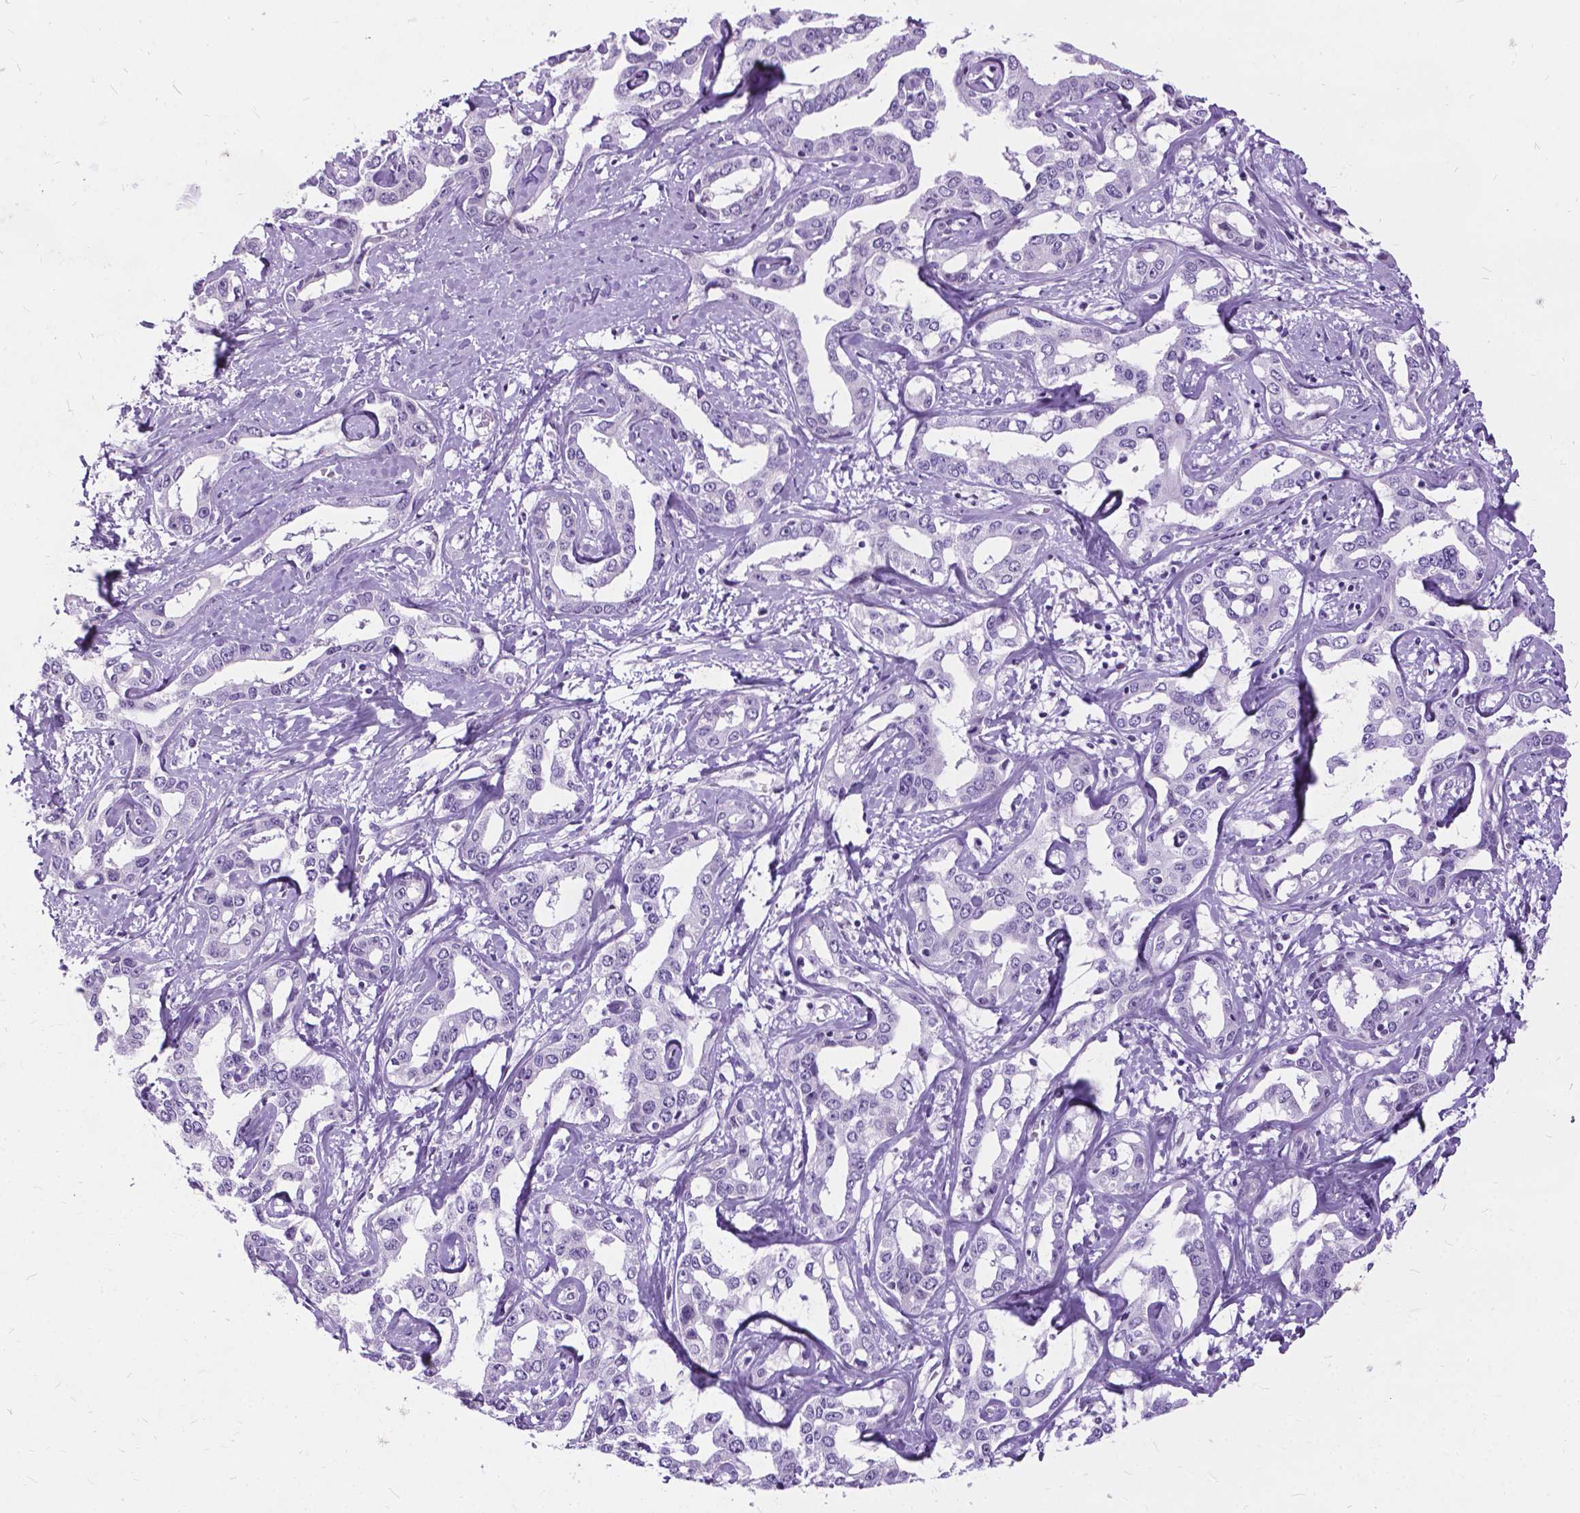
{"staining": {"intensity": "negative", "quantity": "none", "location": "none"}, "tissue": "liver cancer", "cell_type": "Tumor cells", "image_type": "cancer", "snomed": [{"axis": "morphology", "description": "Cholangiocarcinoma"}, {"axis": "topography", "description": "Liver"}], "caption": "A histopathology image of cholangiocarcinoma (liver) stained for a protein displays no brown staining in tumor cells.", "gene": "PROB1", "patient": {"sex": "male", "age": 59}}